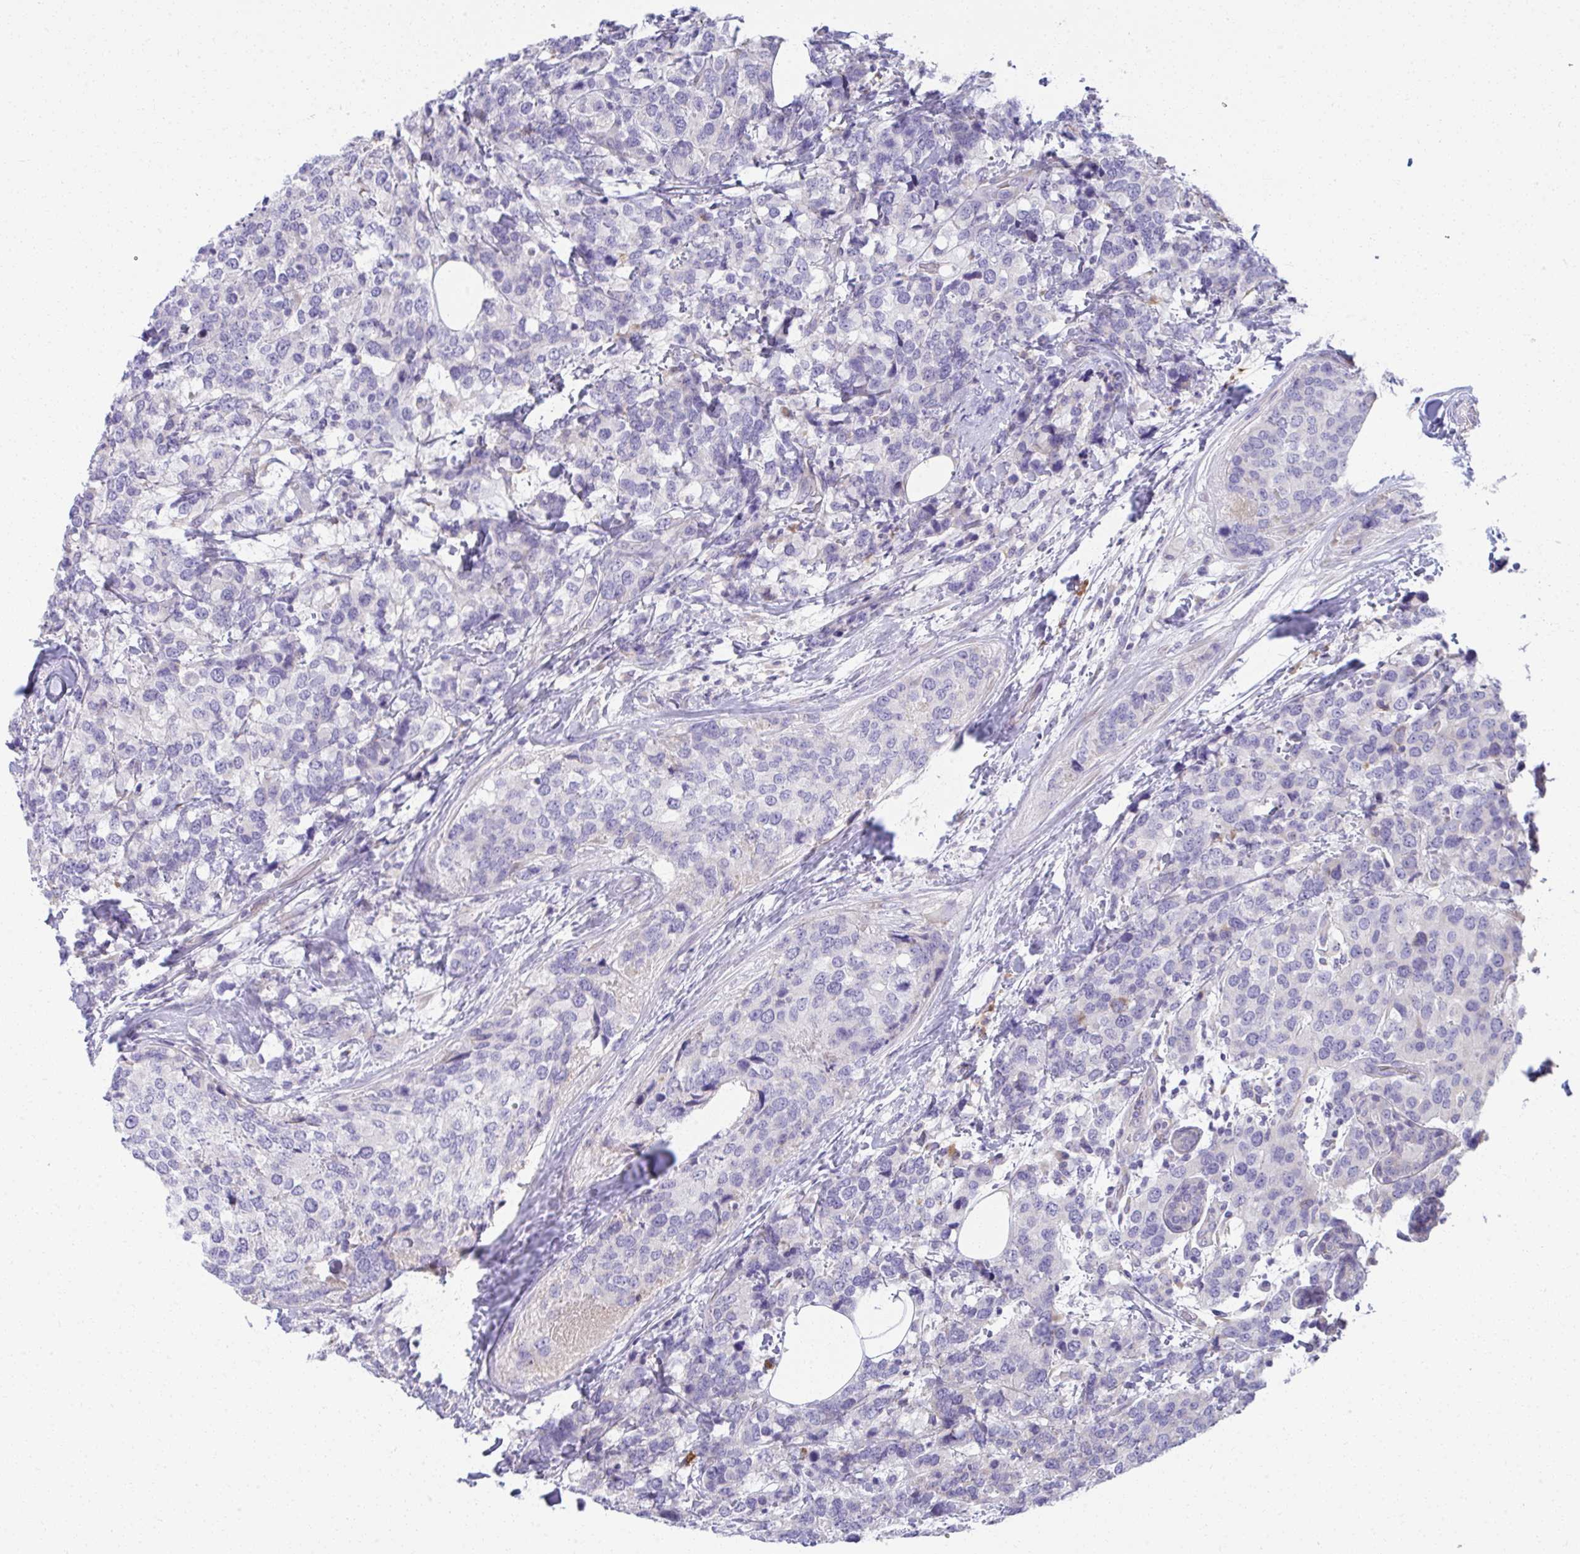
{"staining": {"intensity": "negative", "quantity": "none", "location": "none"}, "tissue": "breast cancer", "cell_type": "Tumor cells", "image_type": "cancer", "snomed": [{"axis": "morphology", "description": "Lobular carcinoma"}, {"axis": "topography", "description": "Breast"}], "caption": "Immunohistochemistry (IHC) photomicrograph of human breast lobular carcinoma stained for a protein (brown), which exhibits no expression in tumor cells. (Immunohistochemistry, brightfield microscopy, high magnification).", "gene": "FASLG", "patient": {"sex": "female", "age": 59}}